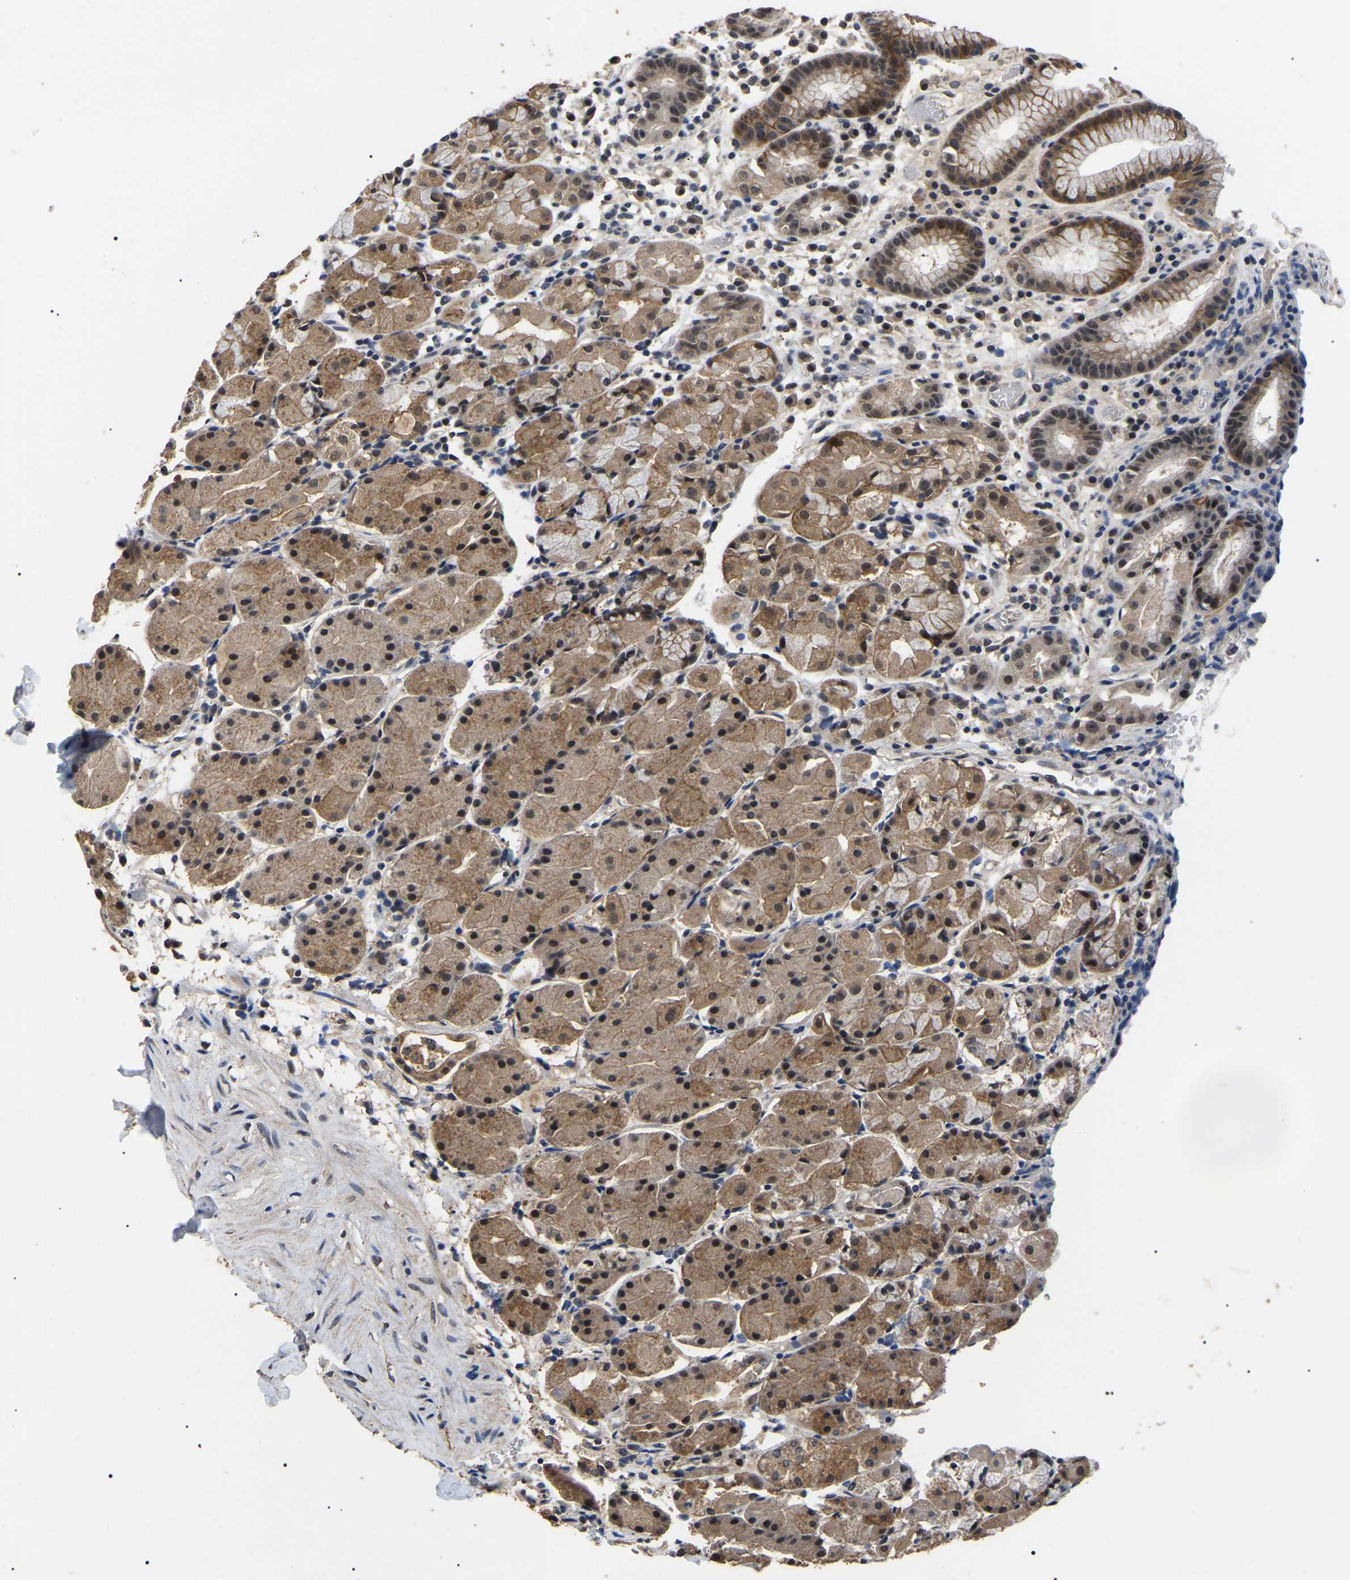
{"staining": {"intensity": "moderate", "quantity": "25%-75%", "location": "cytoplasmic/membranous,nuclear"}, "tissue": "stomach", "cell_type": "Glandular cells", "image_type": "normal", "snomed": [{"axis": "morphology", "description": "Normal tissue, NOS"}, {"axis": "topography", "description": "Stomach"}, {"axis": "topography", "description": "Stomach, lower"}], "caption": "Brown immunohistochemical staining in normal human stomach displays moderate cytoplasmic/membranous,nuclear staining in approximately 25%-75% of glandular cells.", "gene": "PPM1E", "patient": {"sex": "female", "age": 75}}